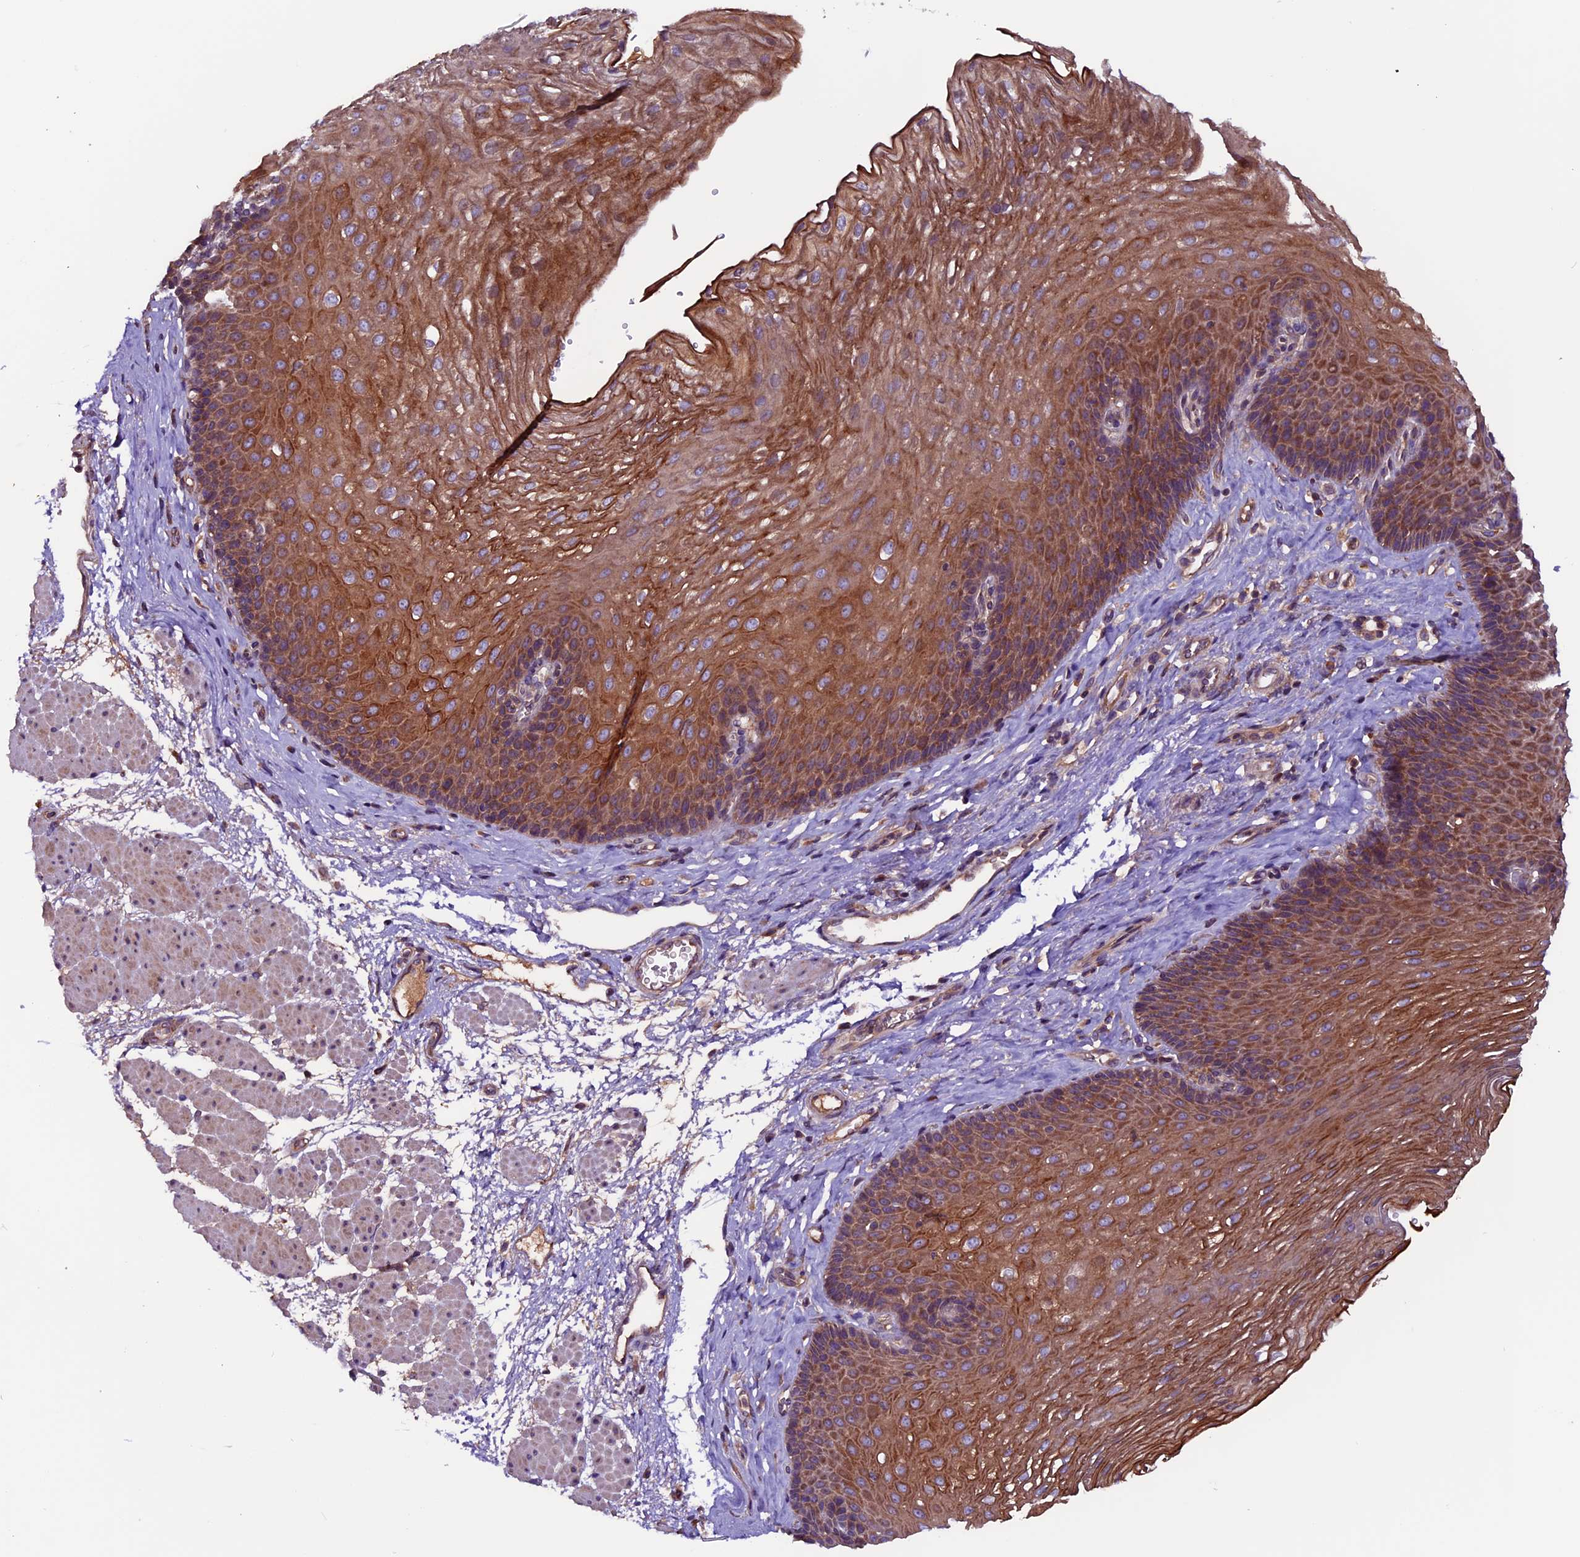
{"staining": {"intensity": "moderate", "quantity": ">75%", "location": "cytoplasmic/membranous"}, "tissue": "esophagus", "cell_type": "Squamous epithelial cells", "image_type": "normal", "snomed": [{"axis": "morphology", "description": "Normal tissue, NOS"}, {"axis": "topography", "description": "Esophagus"}], "caption": "A histopathology image showing moderate cytoplasmic/membranous positivity in about >75% of squamous epithelial cells in unremarkable esophagus, as visualized by brown immunohistochemical staining.", "gene": "ZNF598", "patient": {"sex": "female", "age": 66}}